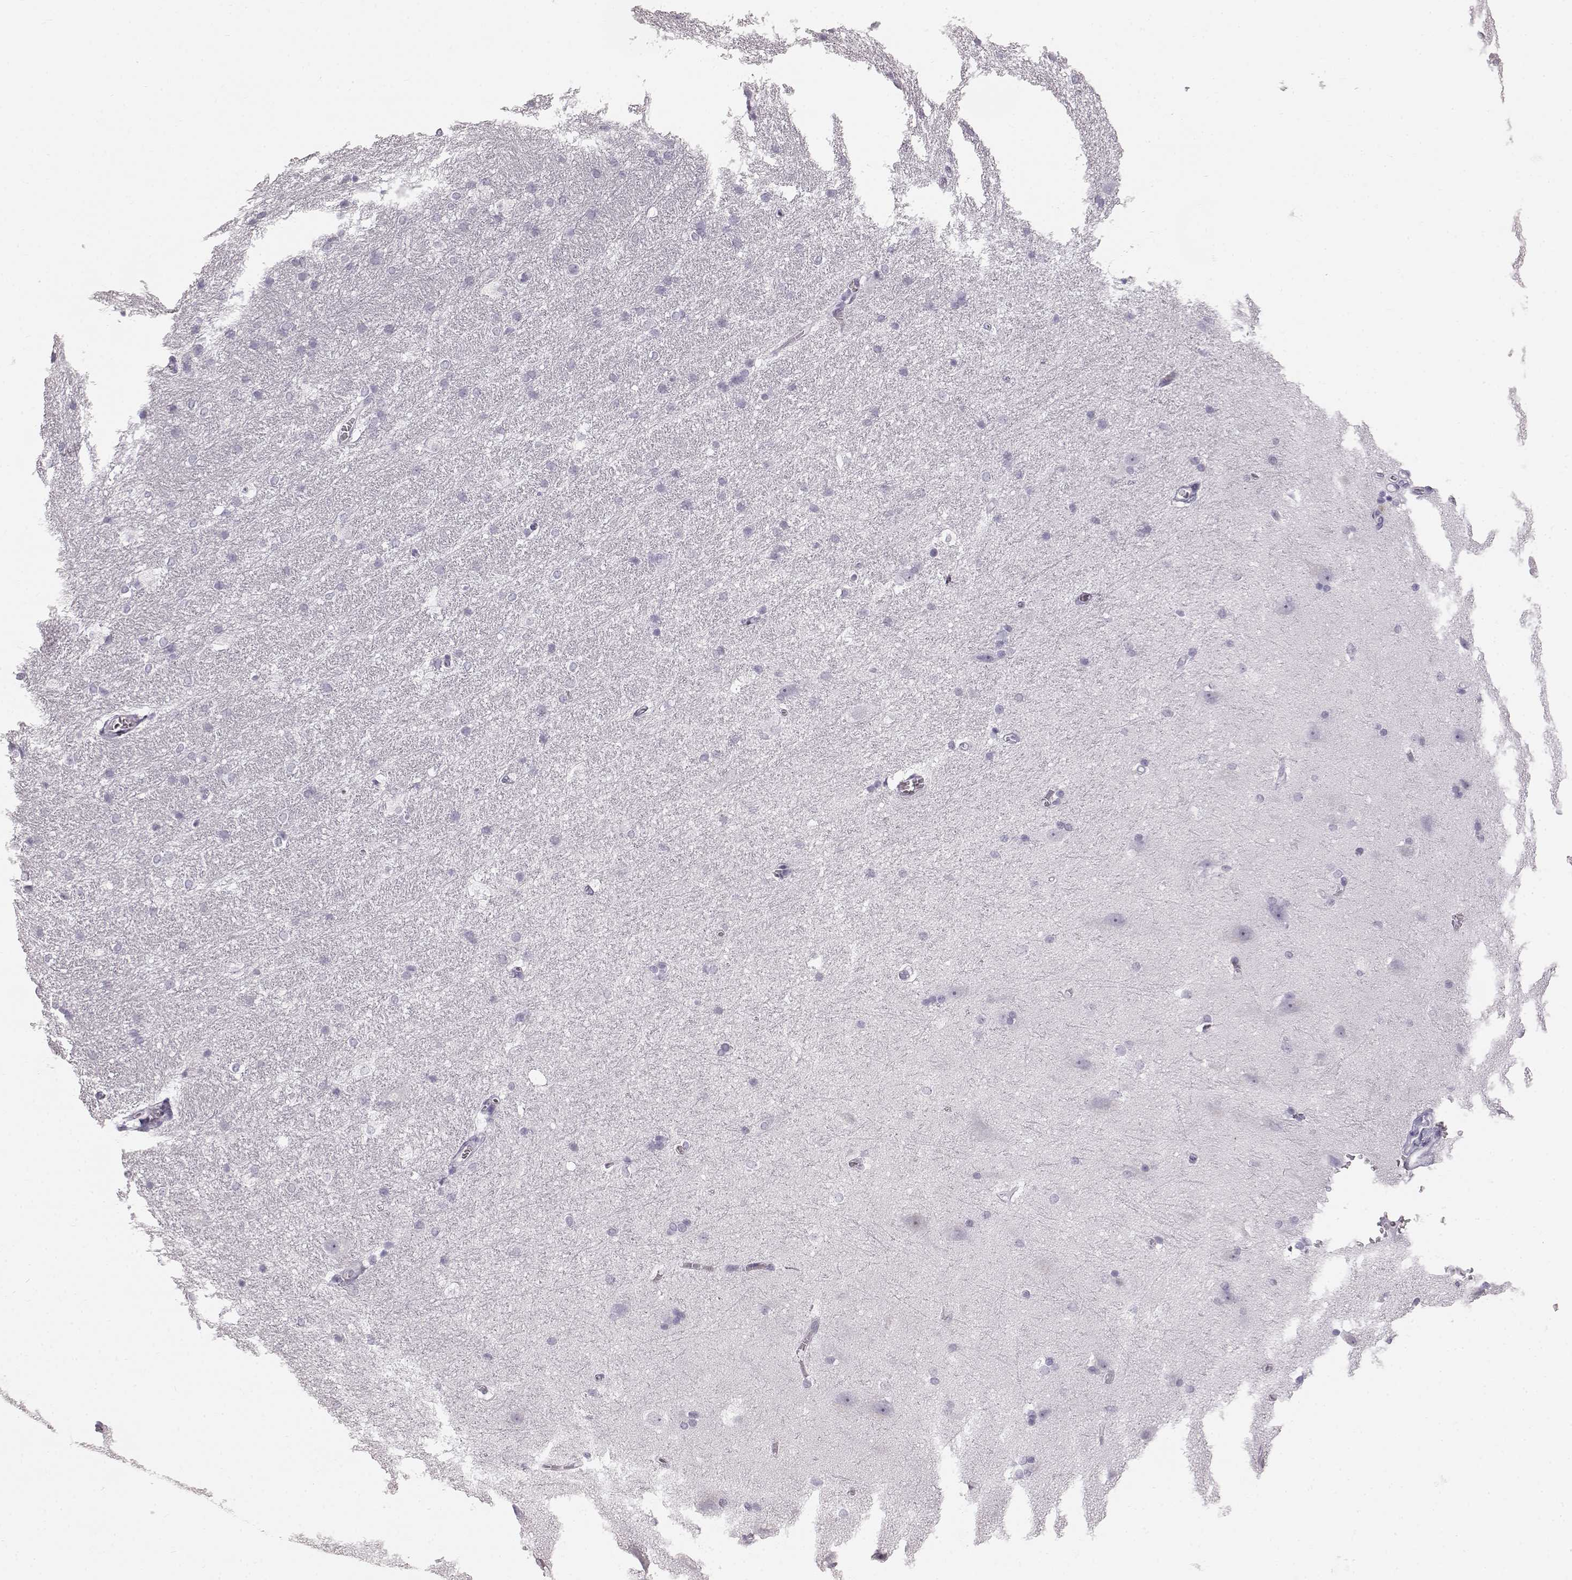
{"staining": {"intensity": "negative", "quantity": "none", "location": "none"}, "tissue": "hippocampus", "cell_type": "Glial cells", "image_type": "normal", "snomed": [{"axis": "morphology", "description": "Normal tissue, NOS"}, {"axis": "topography", "description": "Cerebral cortex"}, {"axis": "topography", "description": "Hippocampus"}], "caption": "Immunohistochemical staining of benign hippocampus displays no significant positivity in glial cells.", "gene": "KRTAP16", "patient": {"sex": "female", "age": 19}}